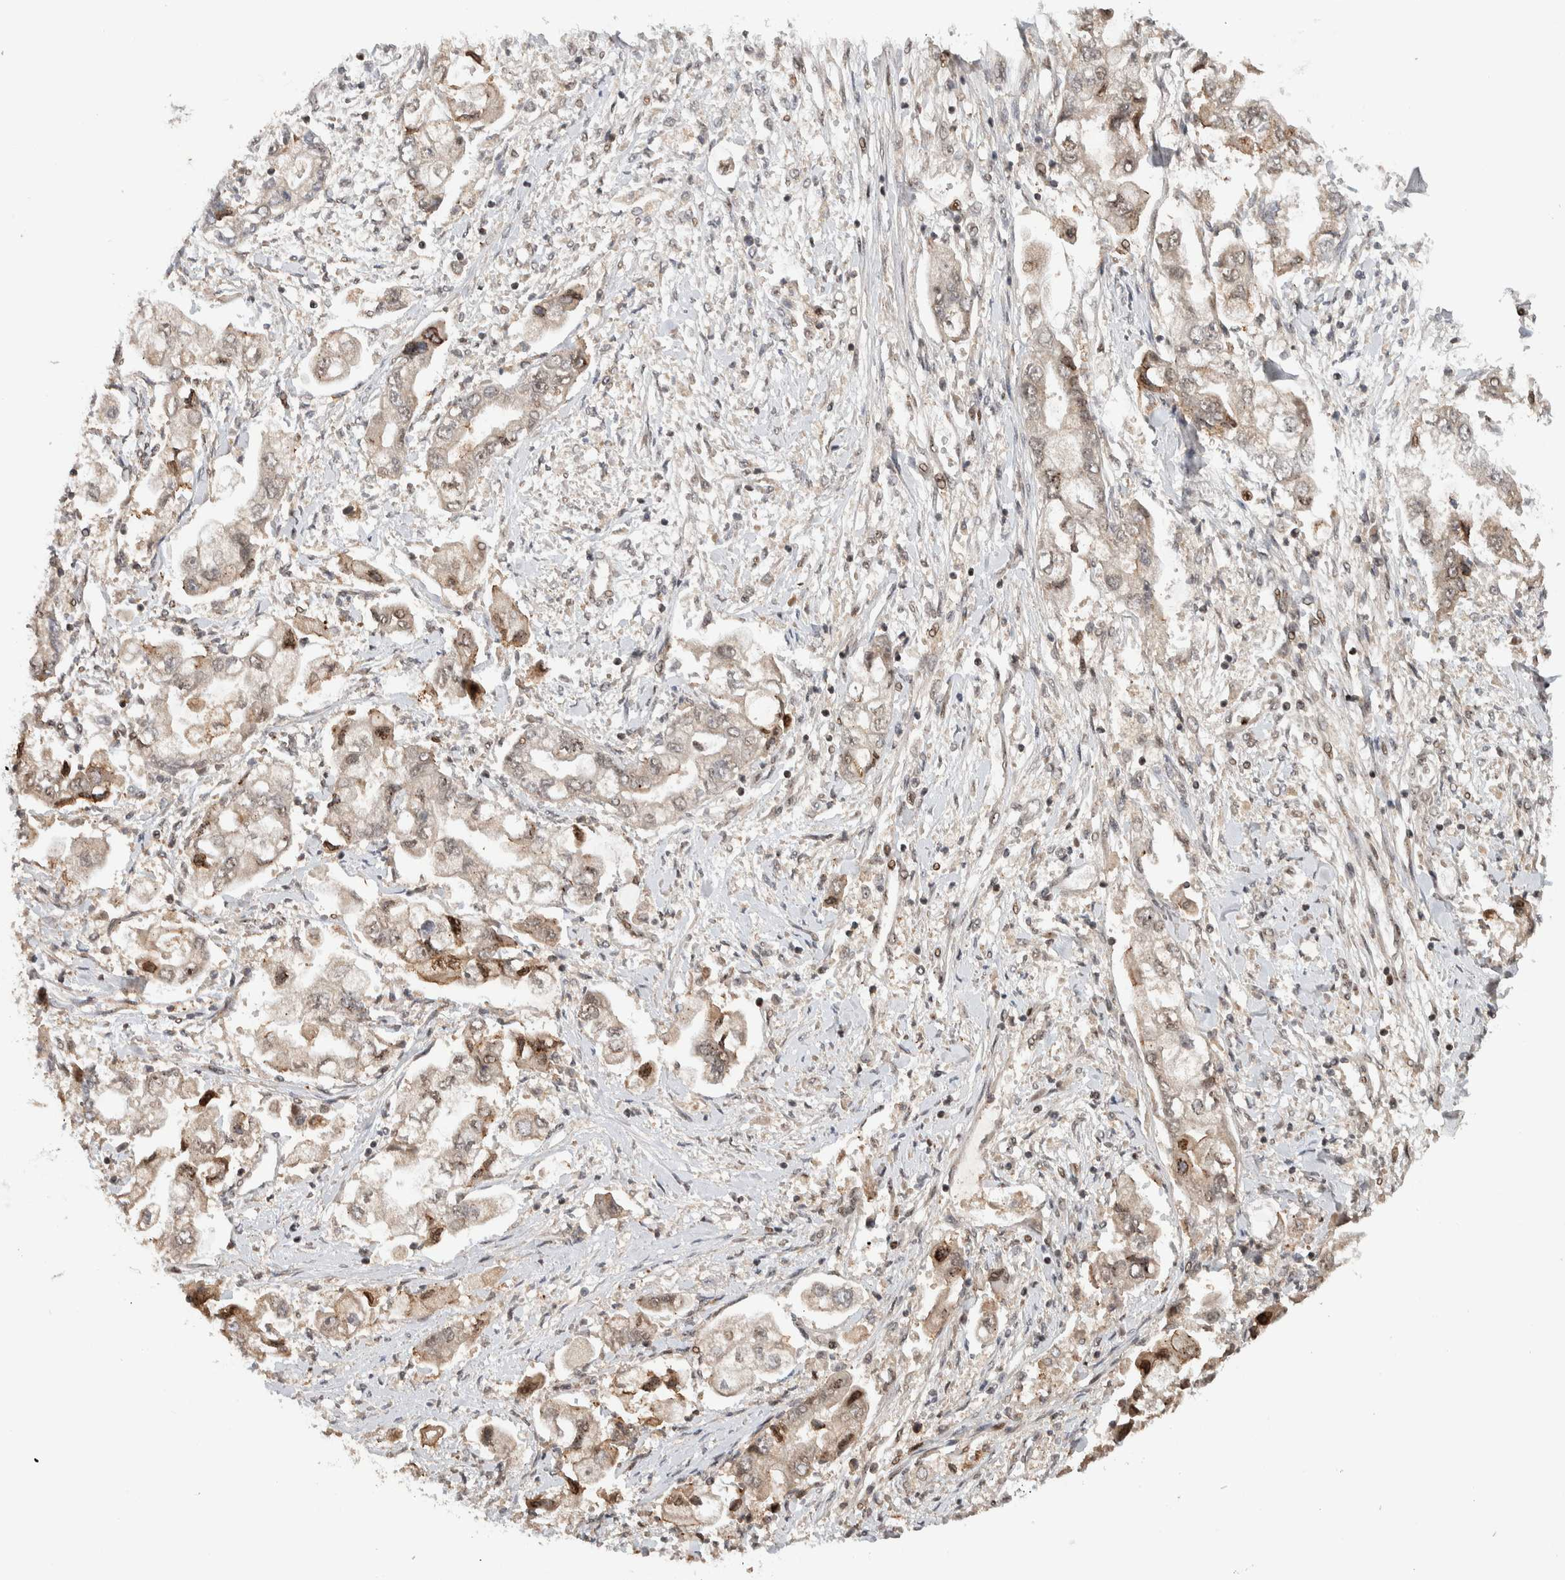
{"staining": {"intensity": "moderate", "quantity": "<25%", "location": "nuclear"}, "tissue": "stomach cancer", "cell_type": "Tumor cells", "image_type": "cancer", "snomed": [{"axis": "morphology", "description": "Normal tissue, NOS"}, {"axis": "morphology", "description": "Adenocarcinoma, NOS"}, {"axis": "topography", "description": "Stomach"}], "caption": "Protein expression analysis of human stomach adenocarcinoma reveals moderate nuclear staining in about <25% of tumor cells.", "gene": "ZNF521", "patient": {"sex": "male", "age": 62}}